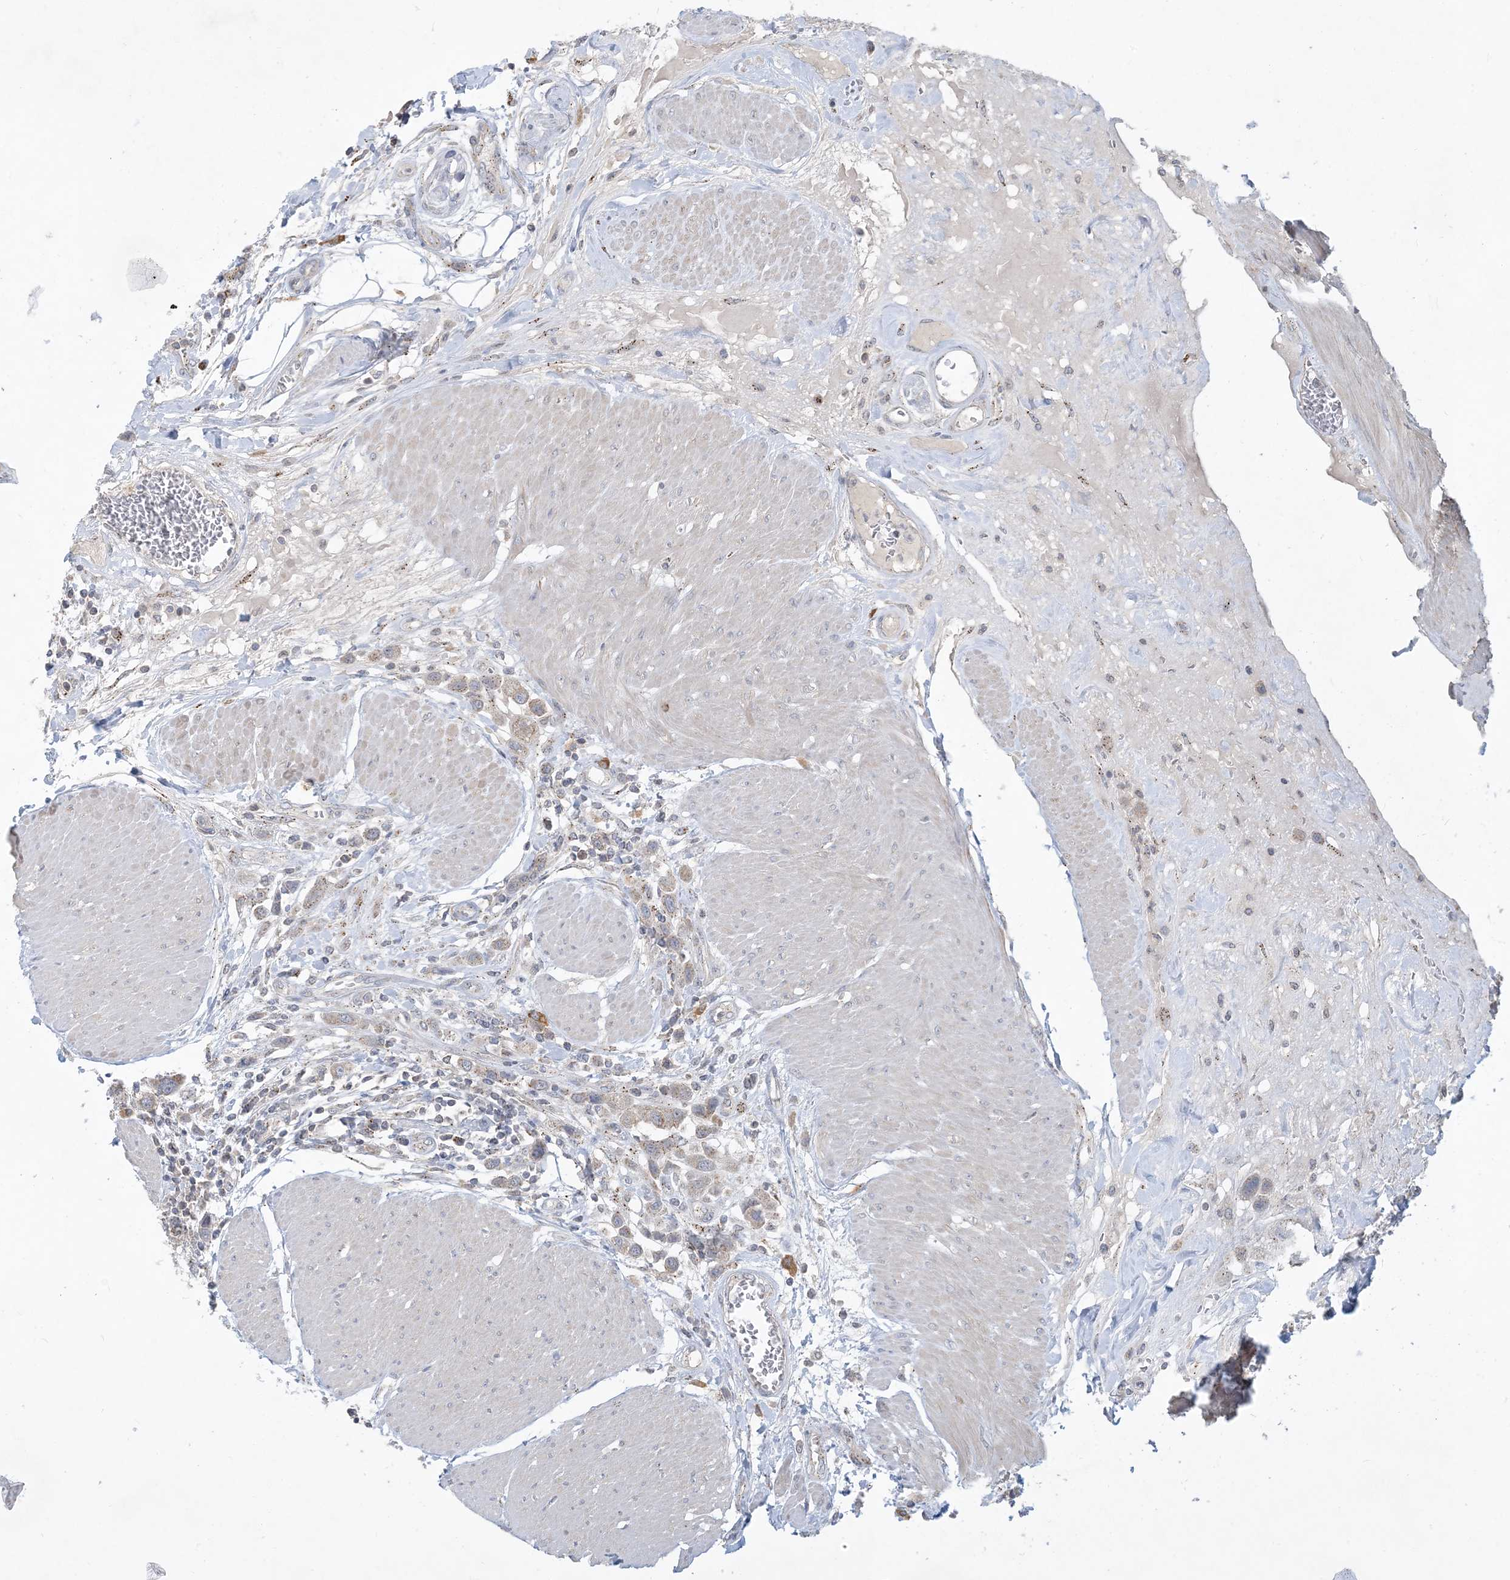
{"staining": {"intensity": "weak", "quantity": "25%-75%", "location": "cytoplasmic/membranous"}, "tissue": "urothelial cancer", "cell_type": "Tumor cells", "image_type": "cancer", "snomed": [{"axis": "morphology", "description": "Urothelial carcinoma, High grade"}, {"axis": "topography", "description": "Urinary bladder"}], "caption": "A brown stain highlights weak cytoplasmic/membranous staining of a protein in human high-grade urothelial carcinoma tumor cells. The staining was performed using DAB (3,3'-diaminobenzidine) to visualize the protein expression in brown, while the nuclei were stained in blue with hematoxylin (Magnification: 20x).", "gene": "CCDC14", "patient": {"sex": "male", "age": 50}}